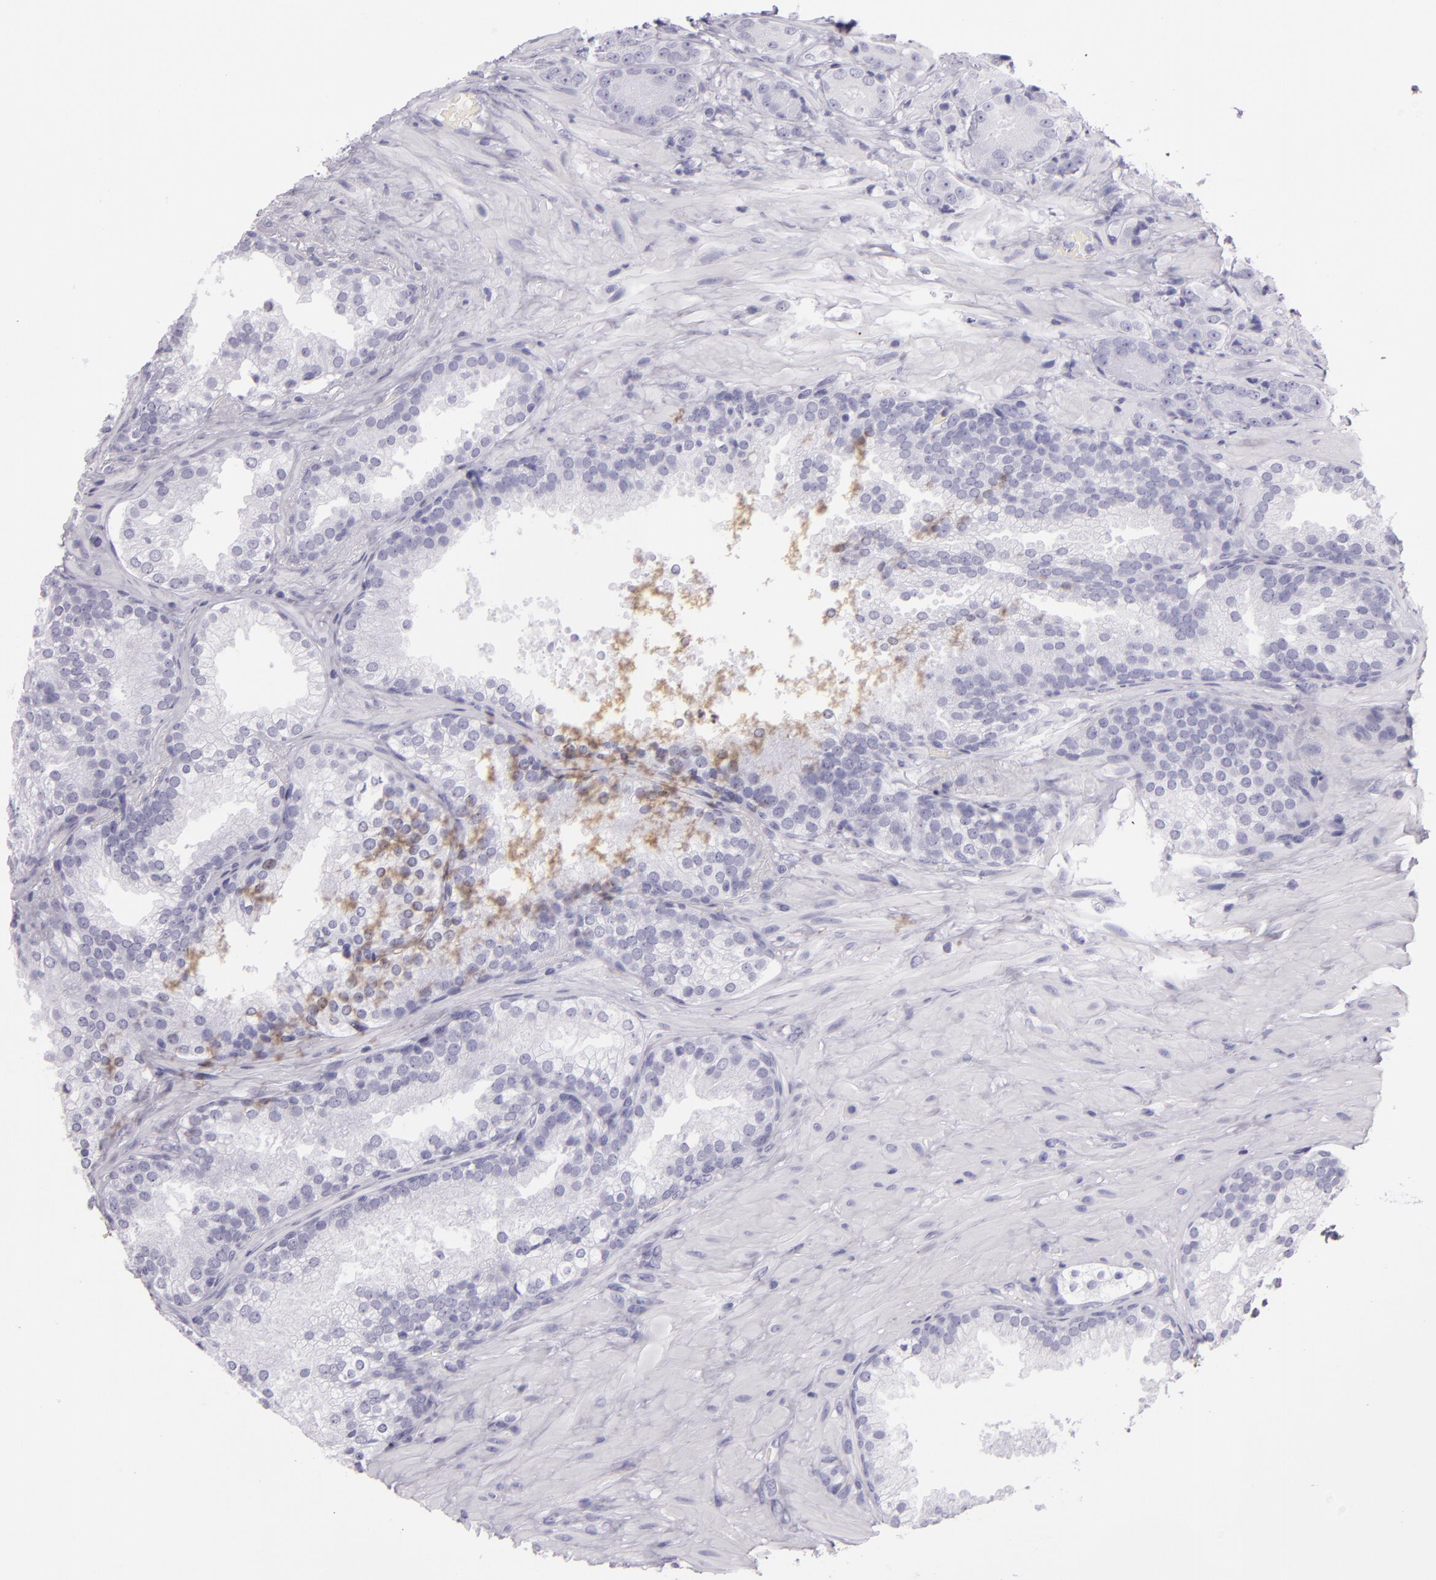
{"staining": {"intensity": "negative", "quantity": "none", "location": "none"}, "tissue": "prostate cancer", "cell_type": "Tumor cells", "image_type": "cancer", "snomed": [{"axis": "morphology", "description": "Adenocarcinoma, High grade"}, {"axis": "topography", "description": "Prostate"}], "caption": "There is no significant staining in tumor cells of prostate cancer (high-grade adenocarcinoma). (Brightfield microscopy of DAB immunohistochemistry at high magnification).", "gene": "CR2", "patient": {"sex": "male", "age": 70}}